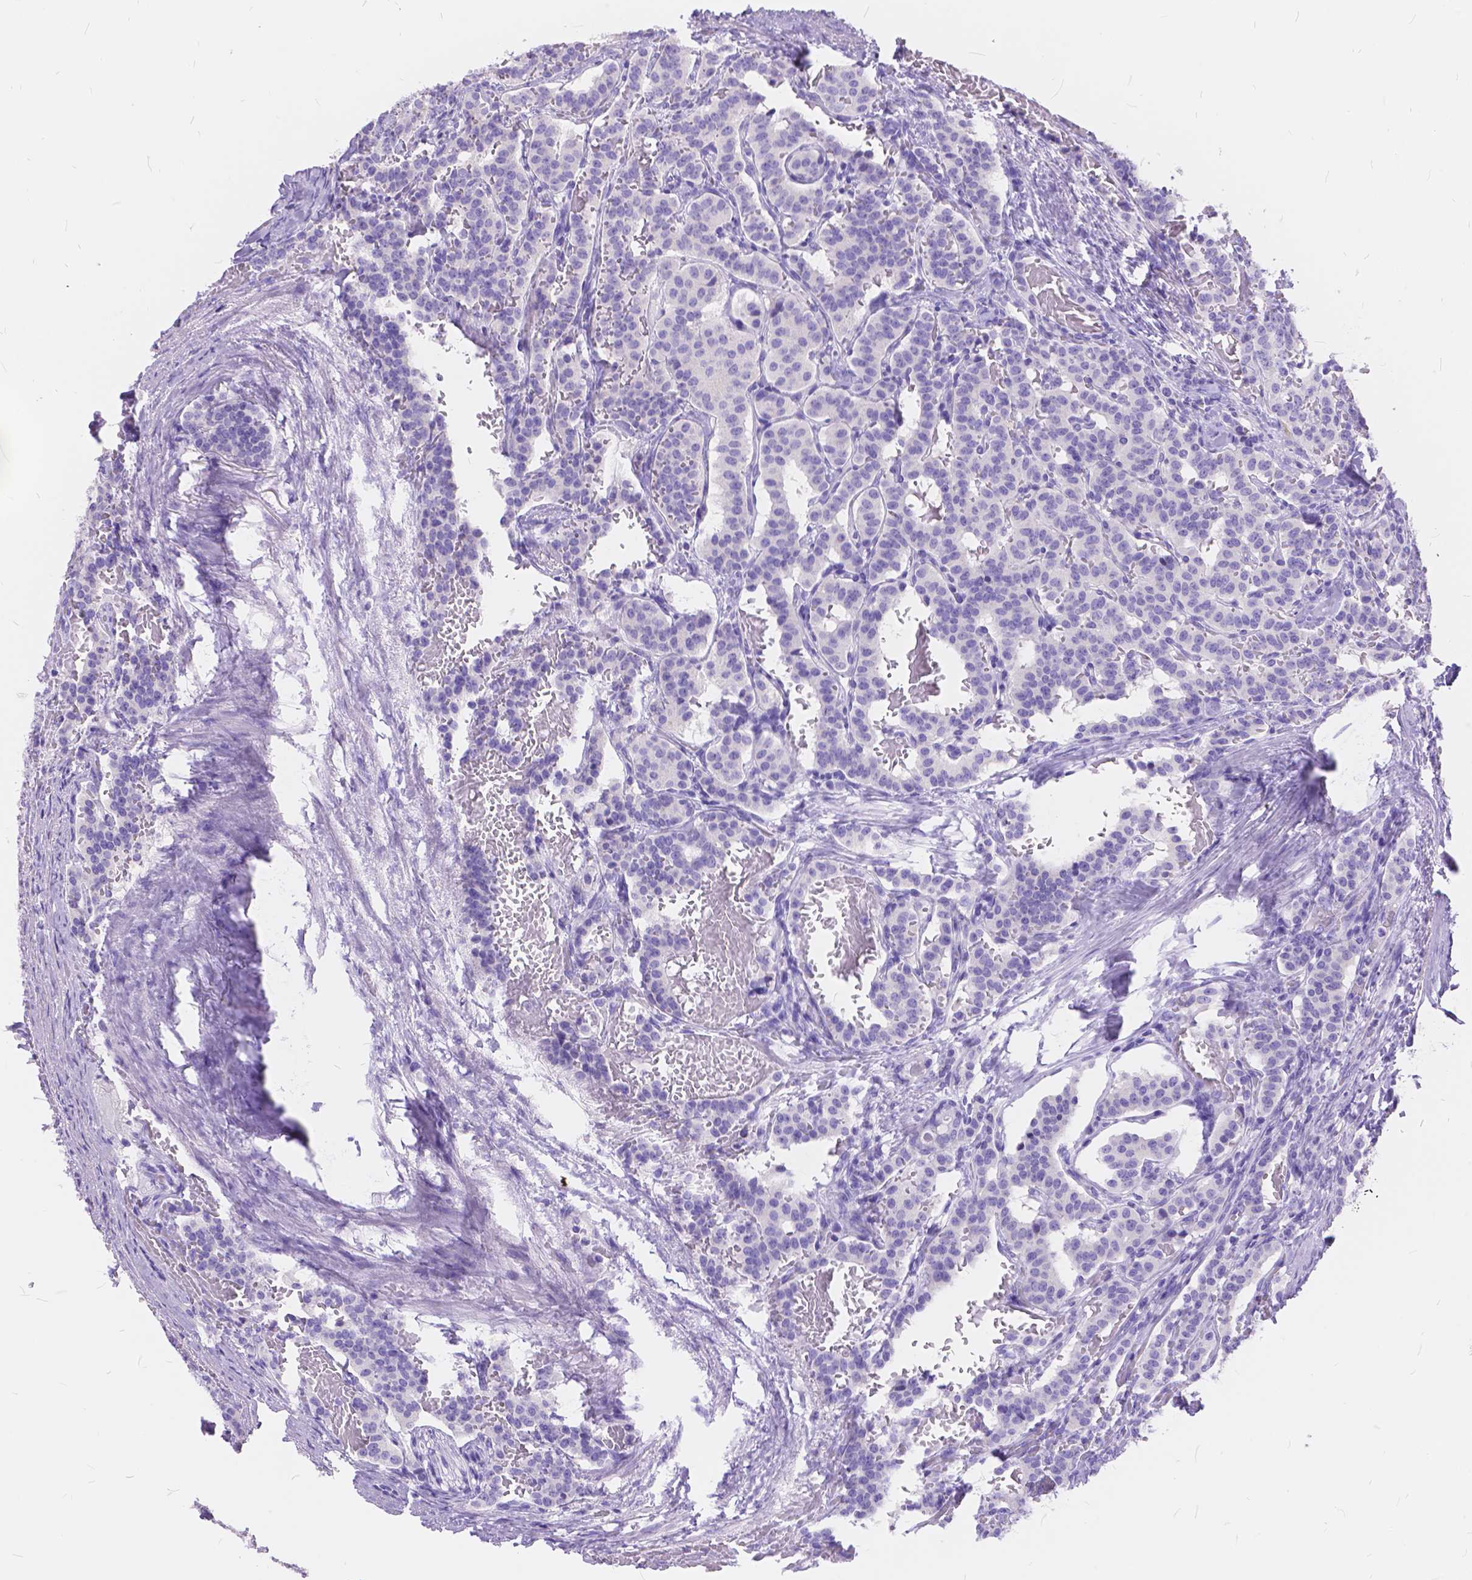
{"staining": {"intensity": "negative", "quantity": "none", "location": "none"}, "tissue": "carcinoid", "cell_type": "Tumor cells", "image_type": "cancer", "snomed": [{"axis": "morphology", "description": "Carcinoid, malignant, NOS"}, {"axis": "topography", "description": "Lung"}], "caption": "High magnification brightfield microscopy of carcinoid (malignant) stained with DAB (brown) and counterstained with hematoxylin (blue): tumor cells show no significant positivity.", "gene": "FOXL2", "patient": {"sex": "female", "age": 46}}